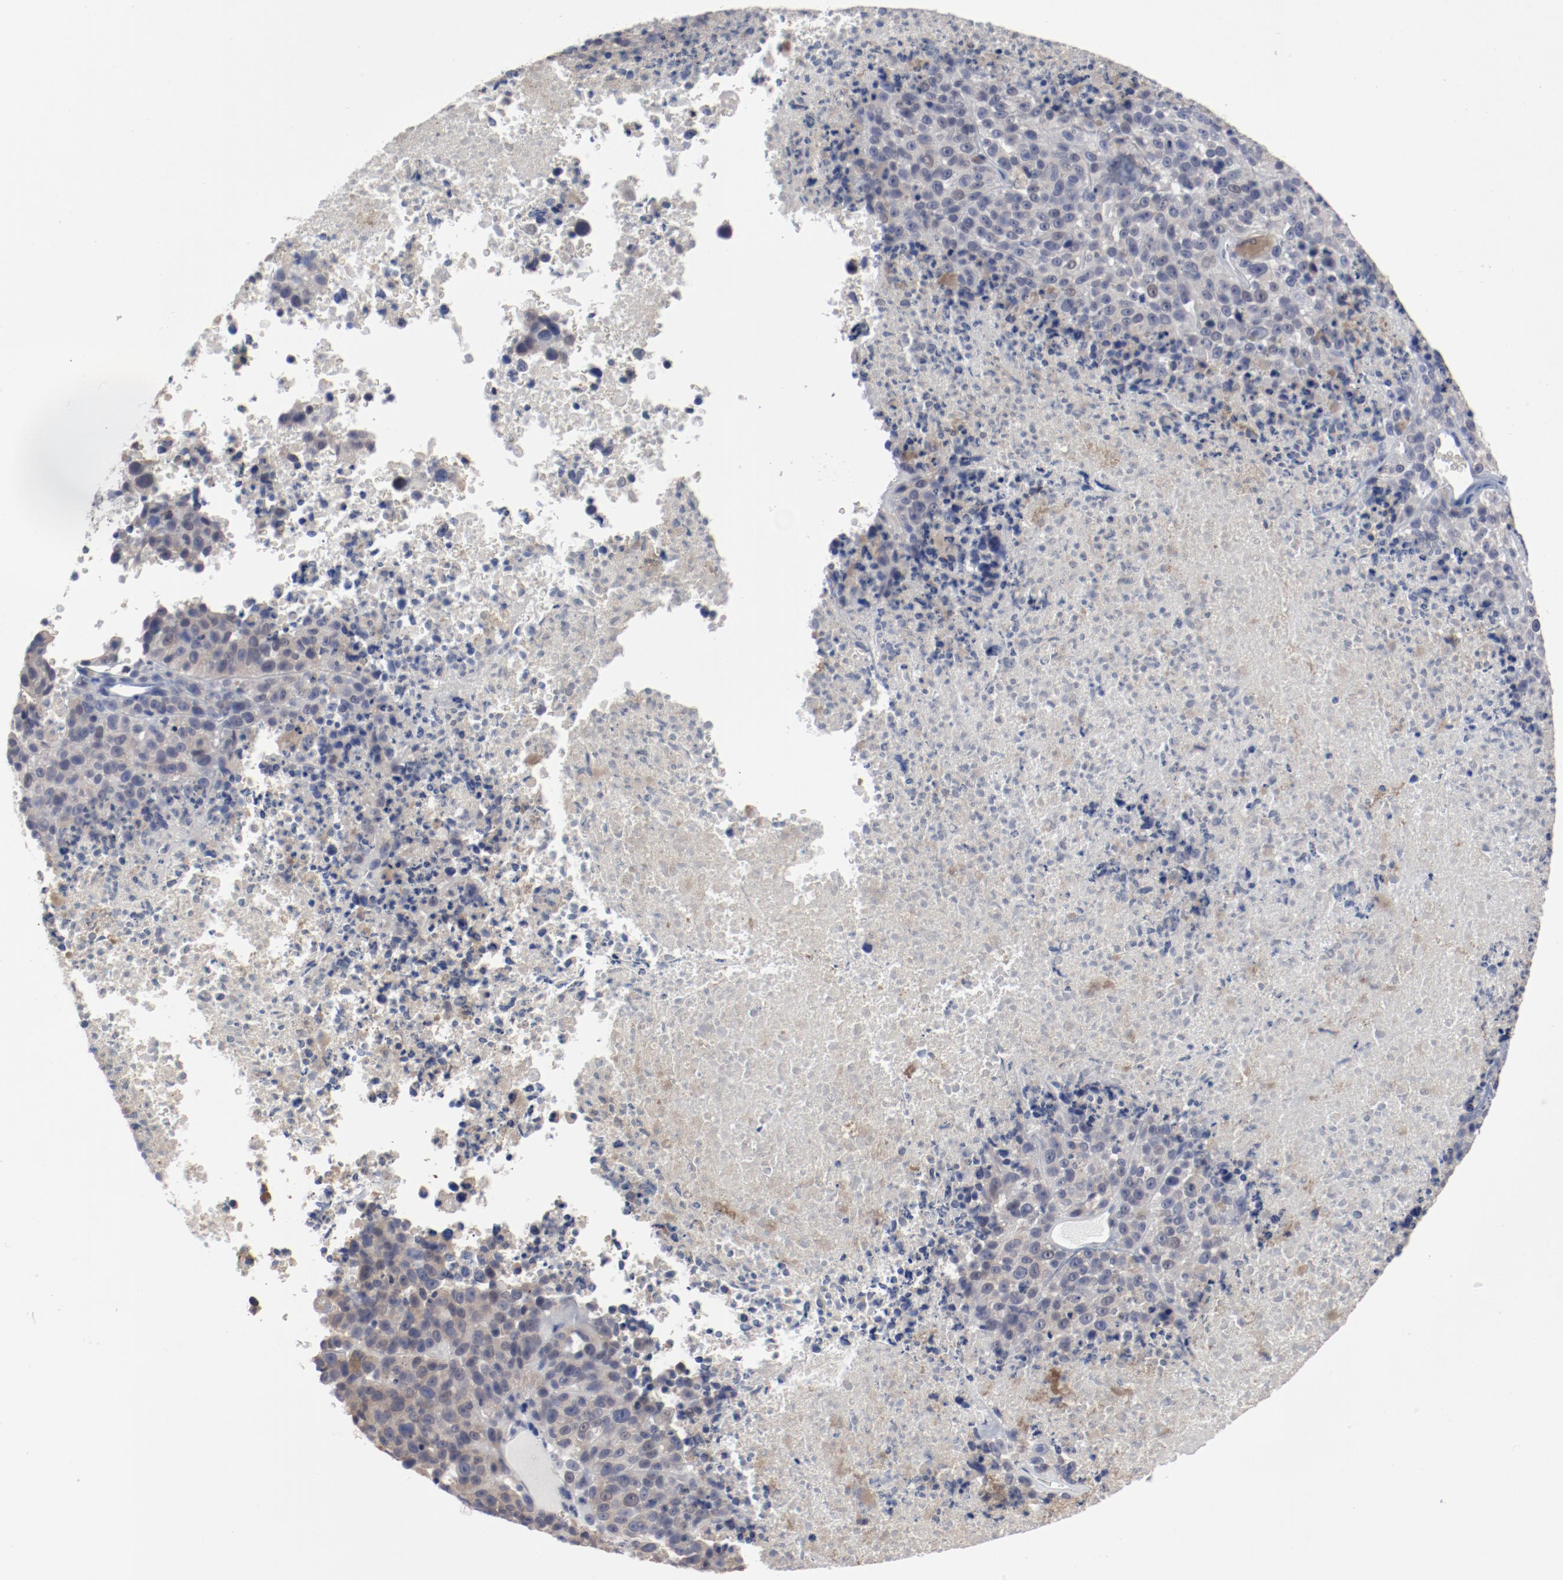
{"staining": {"intensity": "negative", "quantity": "none", "location": "none"}, "tissue": "melanoma", "cell_type": "Tumor cells", "image_type": "cancer", "snomed": [{"axis": "morphology", "description": "Malignant melanoma, Metastatic site"}, {"axis": "topography", "description": "Cerebral cortex"}], "caption": "This is an immunohistochemistry (IHC) image of human melanoma. There is no expression in tumor cells.", "gene": "ANKLE2", "patient": {"sex": "female", "age": 52}}